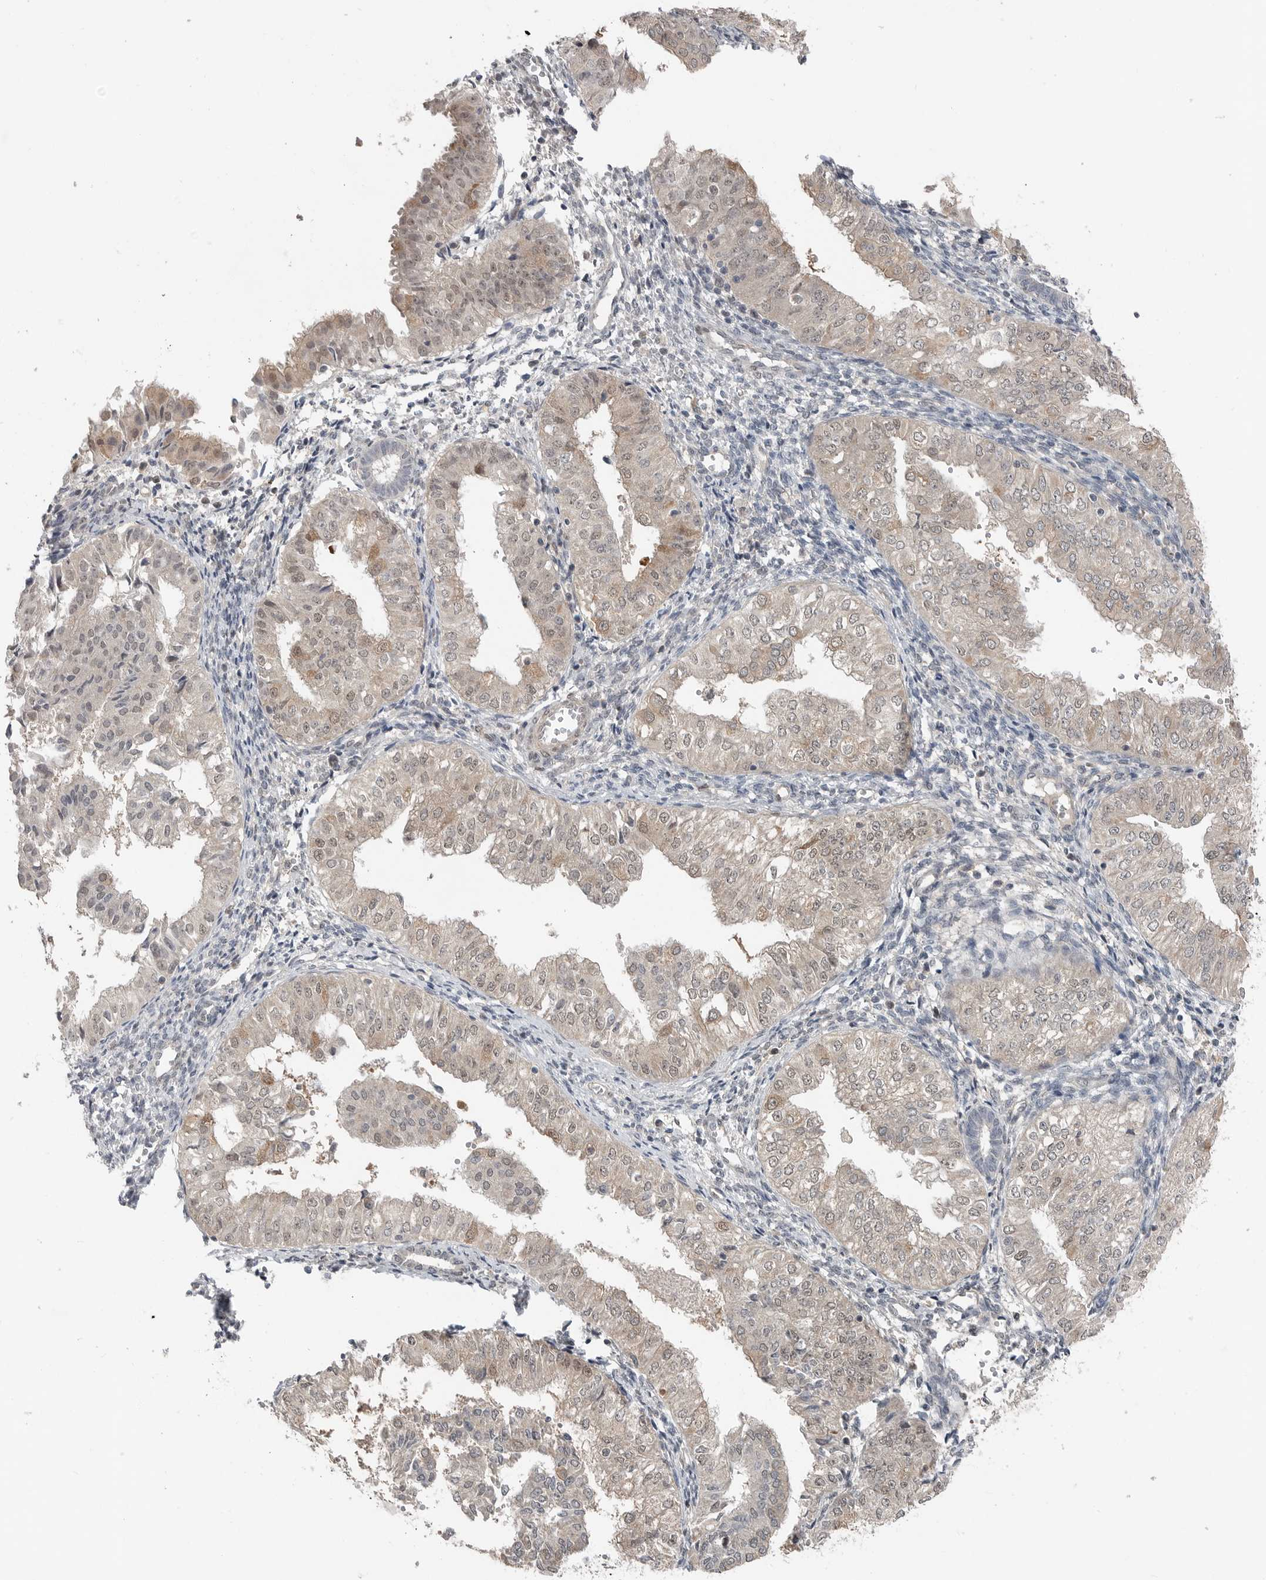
{"staining": {"intensity": "weak", "quantity": ">75%", "location": "cytoplasmic/membranous,nuclear"}, "tissue": "endometrial cancer", "cell_type": "Tumor cells", "image_type": "cancer", "snomed": [{"axis": "morphology", "description": "Normal tissue, NOS"}, {"axis": "morphology", "description": "Adenocarcinoma, NOS"}, {"axis": "topography", "description": "Endometrium"}], "caption": "Protein staining exhibits weak cytoplasmic/membranous and nuclear expression in approximately >75% of tumor cells in endometrial cancer (adenocarcinoma). (Brightfield microscopy of DAB IHC at high magnification).", "gene": "MFAP3L", "patient": {"sex": "female", "age": 53}}